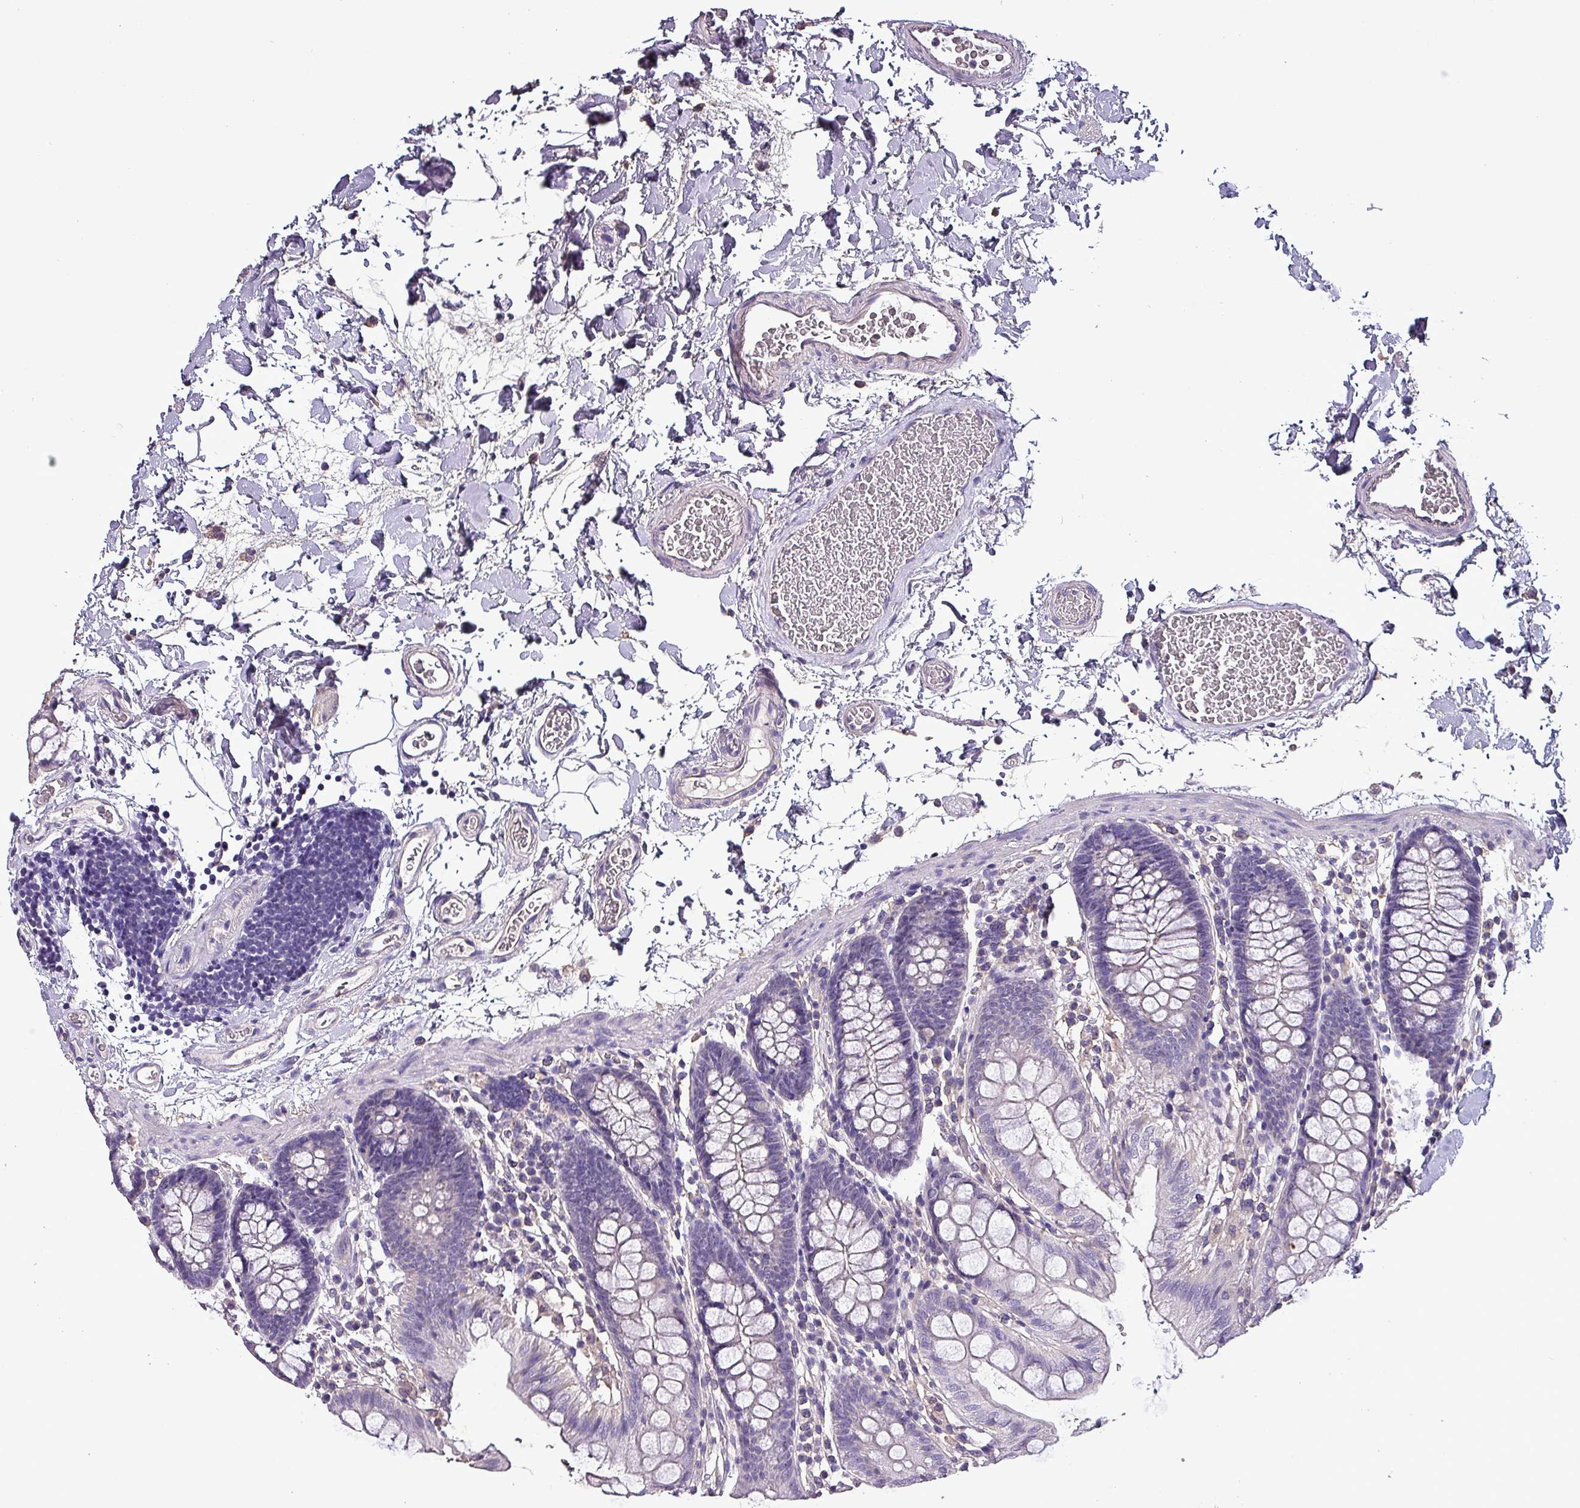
{"staining": {"intensity": "negative", "quantity": "none", "location": "none"}, "tissue": "colon", "cell_type": "Endothelial cells", "image_type": "normal", "snomed": [{"axis": "morphology", "description": "Normal tissue, NOS"}, {"axis": "topography", "description": "Colon"}], "caption": "Immunohistochemical staining of benign human colon shows no significant staining in endothelial cells. (DAB IHC visualized using brightfield microscopy, high magnification).", "gene": "HTRA4", "patient": {"sex": "male", "age": 75}}